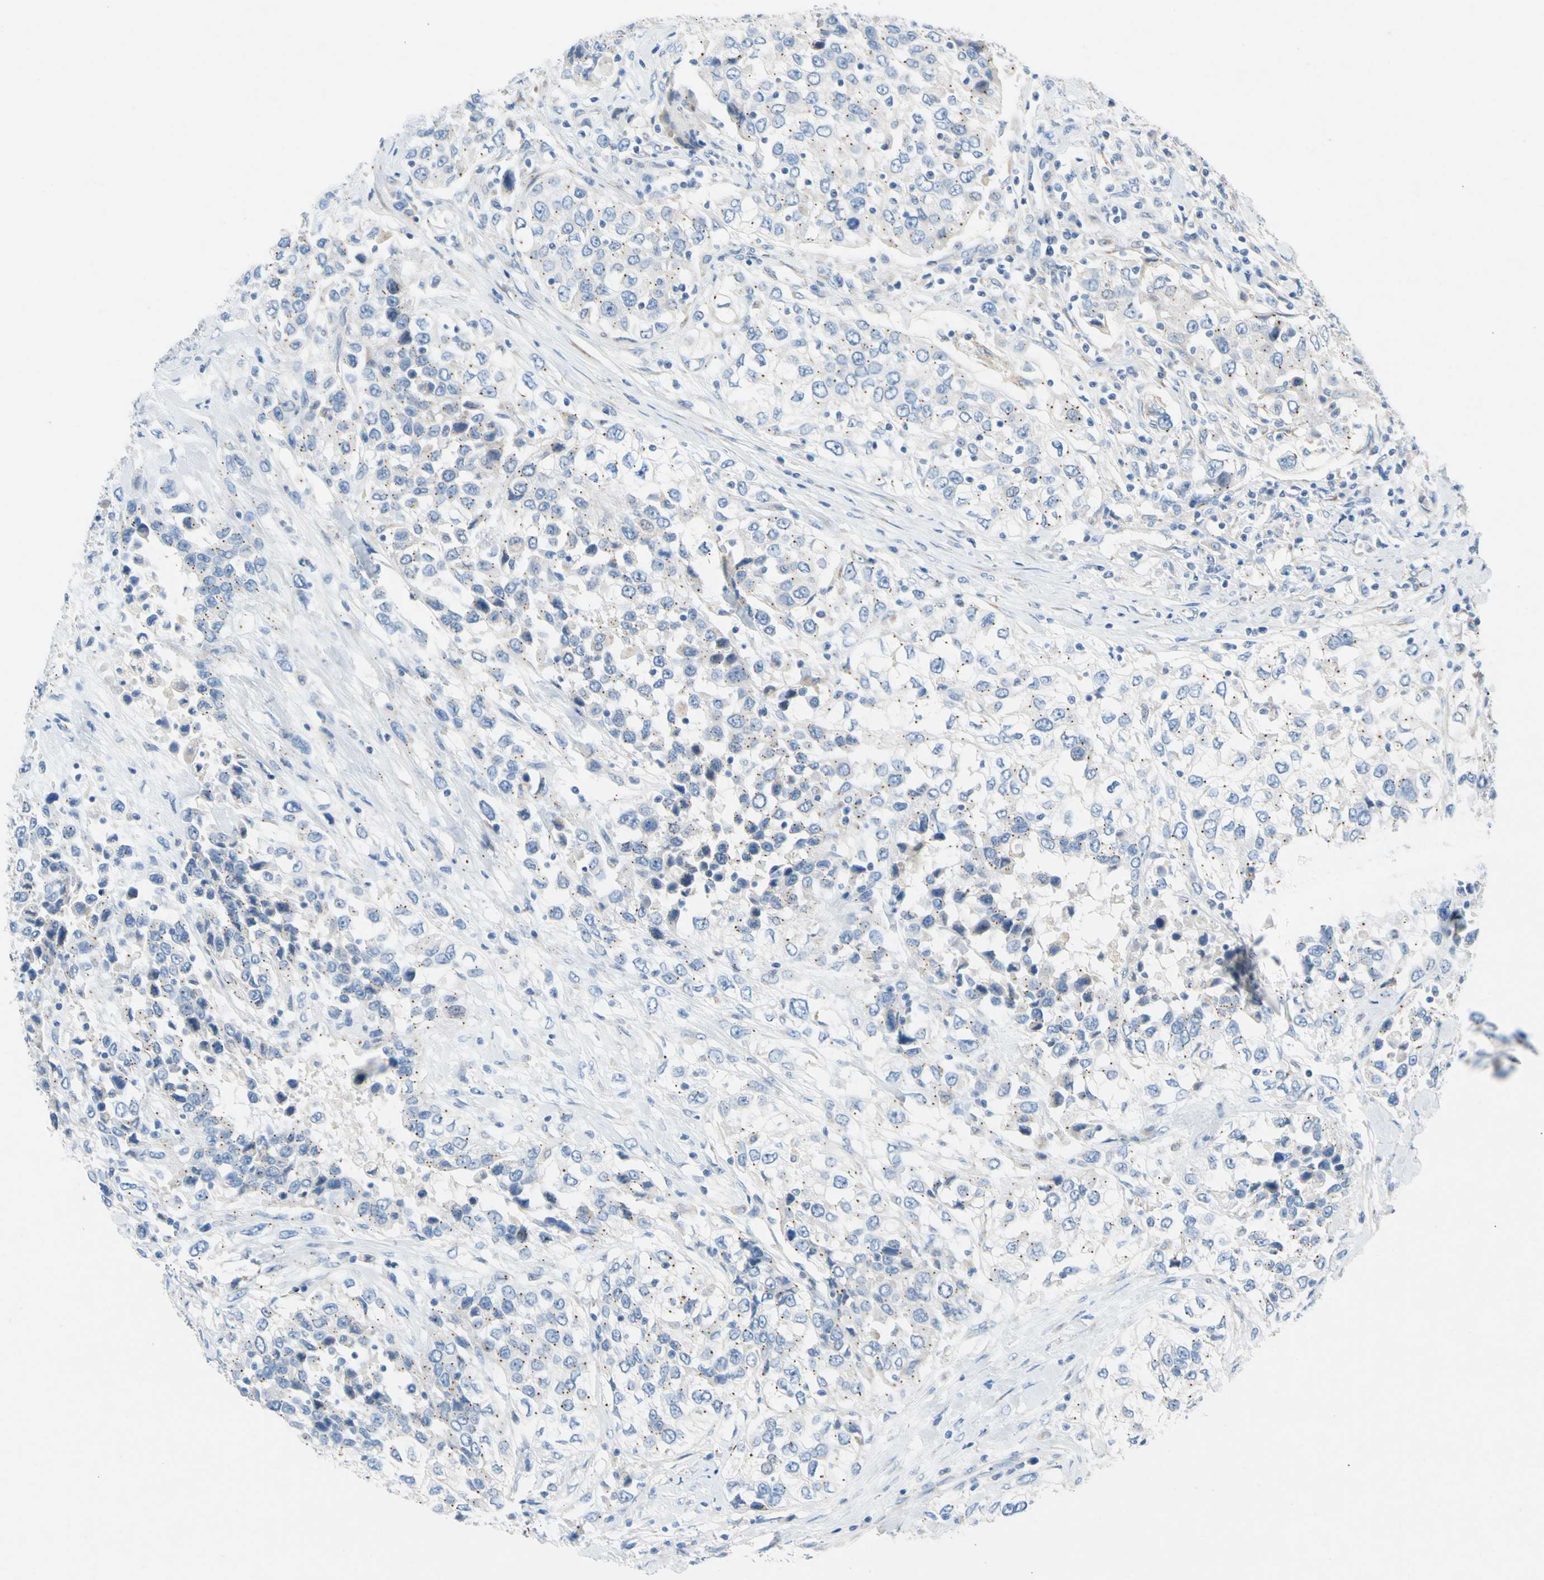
{"staining": {"intensity": "negative", "quantity": "none", "location": "none"}, "tissue": "urothelial cancer", "cell_type": "Tumor cells", "image_type": "cancer", "snomed": [{"axis": "morphology", "description": "Urothelial carcinoma, High grade"}, {"axis": "topography", "description": "Urinary bladder"}], "caption": "The photomicrograph exhibits no significant positivity in tumor cells of urothelial cancer.", "gene": "GASK1B", "patient": {"sex": "female", "age": 80}}